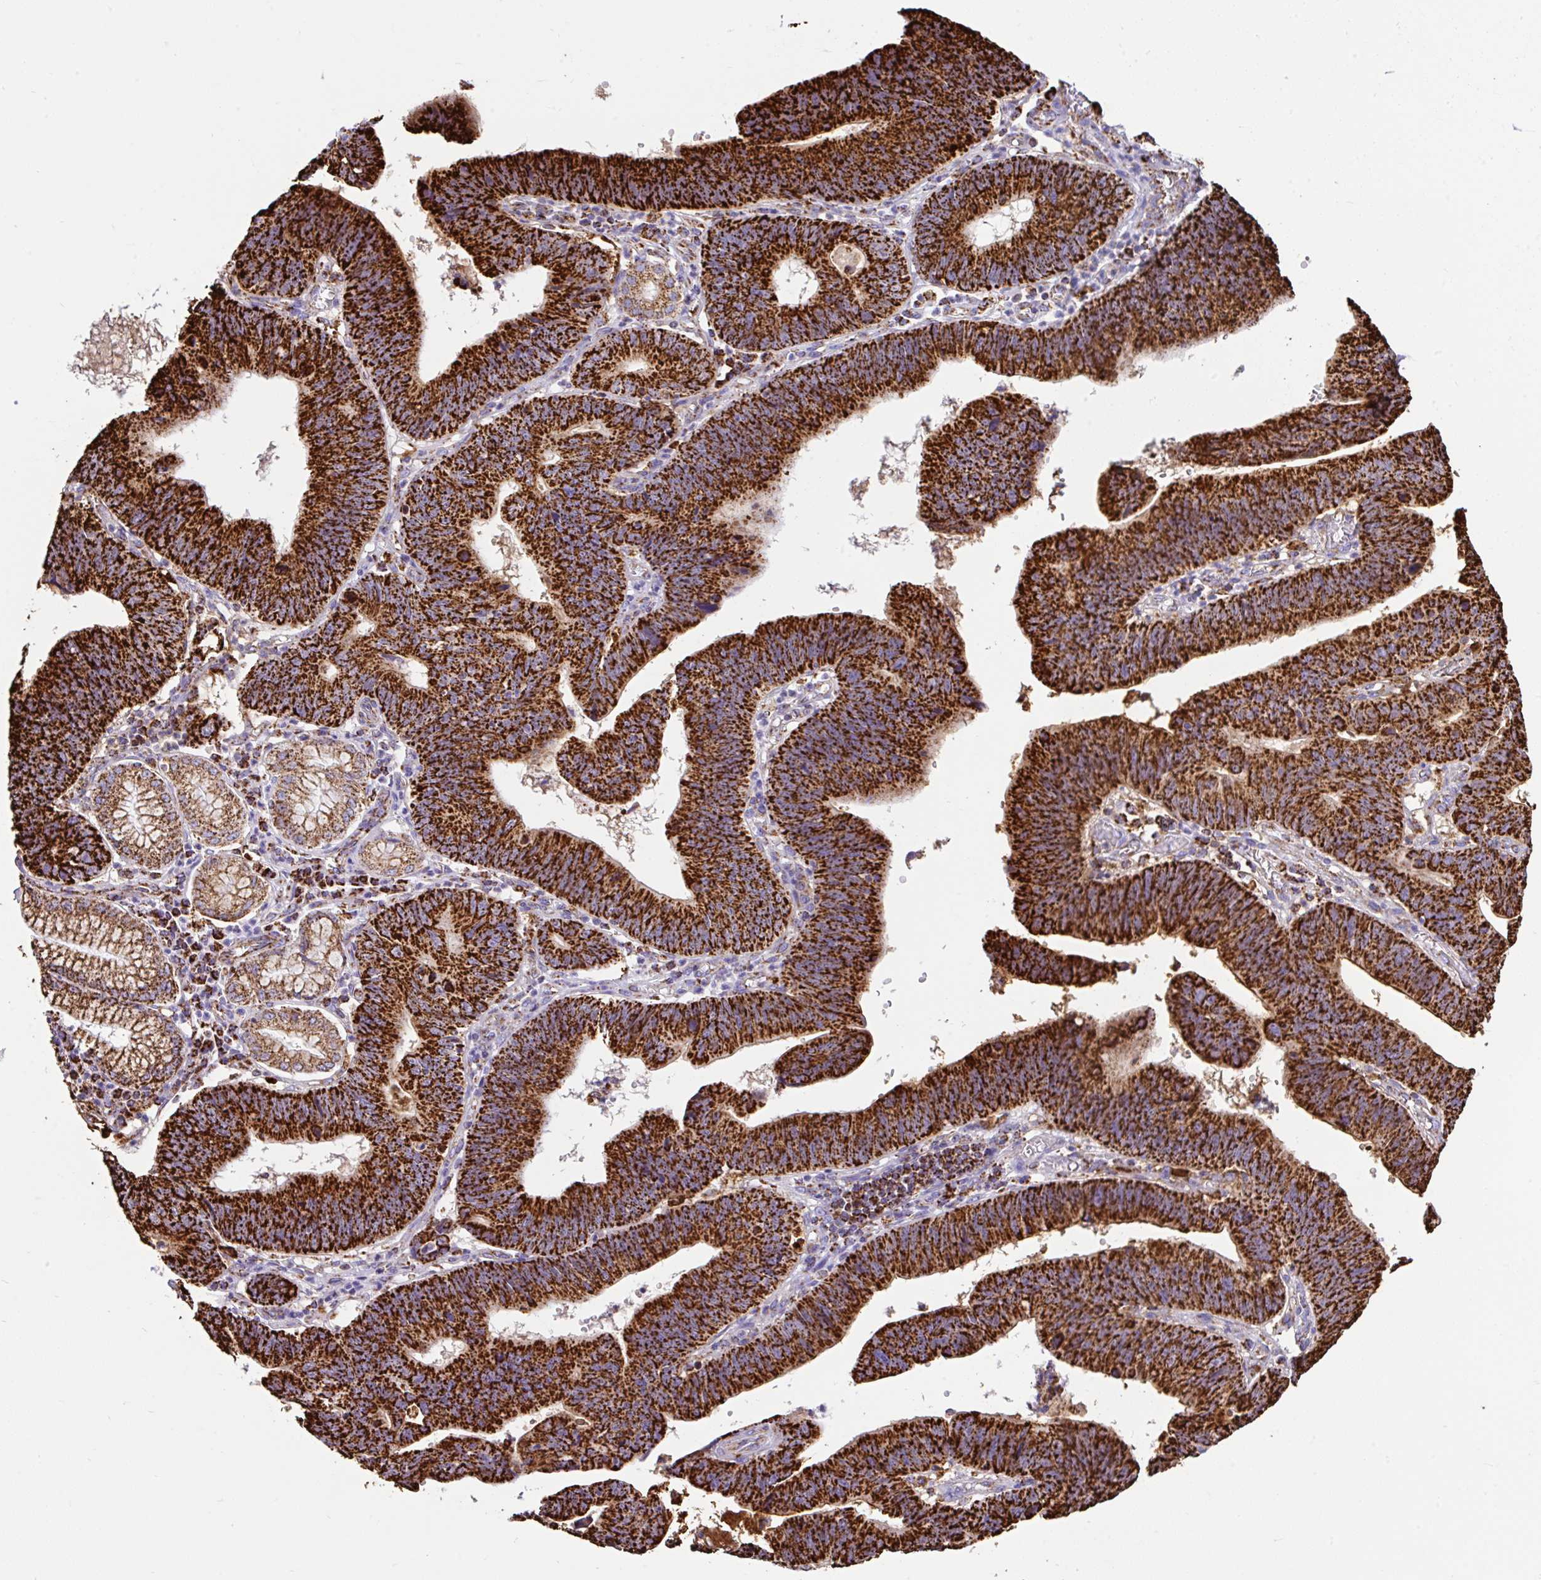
{"staining": {"intensity": "strong", "quantity": ">75%", "location": "cytoplasmic/membranous"}, "tissue": "stomach cancer", "cell_type": "Tumor cells", "image_type": "cancer", "snomed": [{"axis": "morphology", "description": "Adenocarcinoma, NOS"}, {"axis": "topography", "description": "Stomach"}], "caption": "IHC image of human adenocarcinoma (stomach) stained for a protein (brown), which exhibits high levels of strong cytoplasmic/membranous expression in approximately >75% of tumor cells.", "gene": "ANKRD33B", "patient": {"sex": "male", "age": 59}}